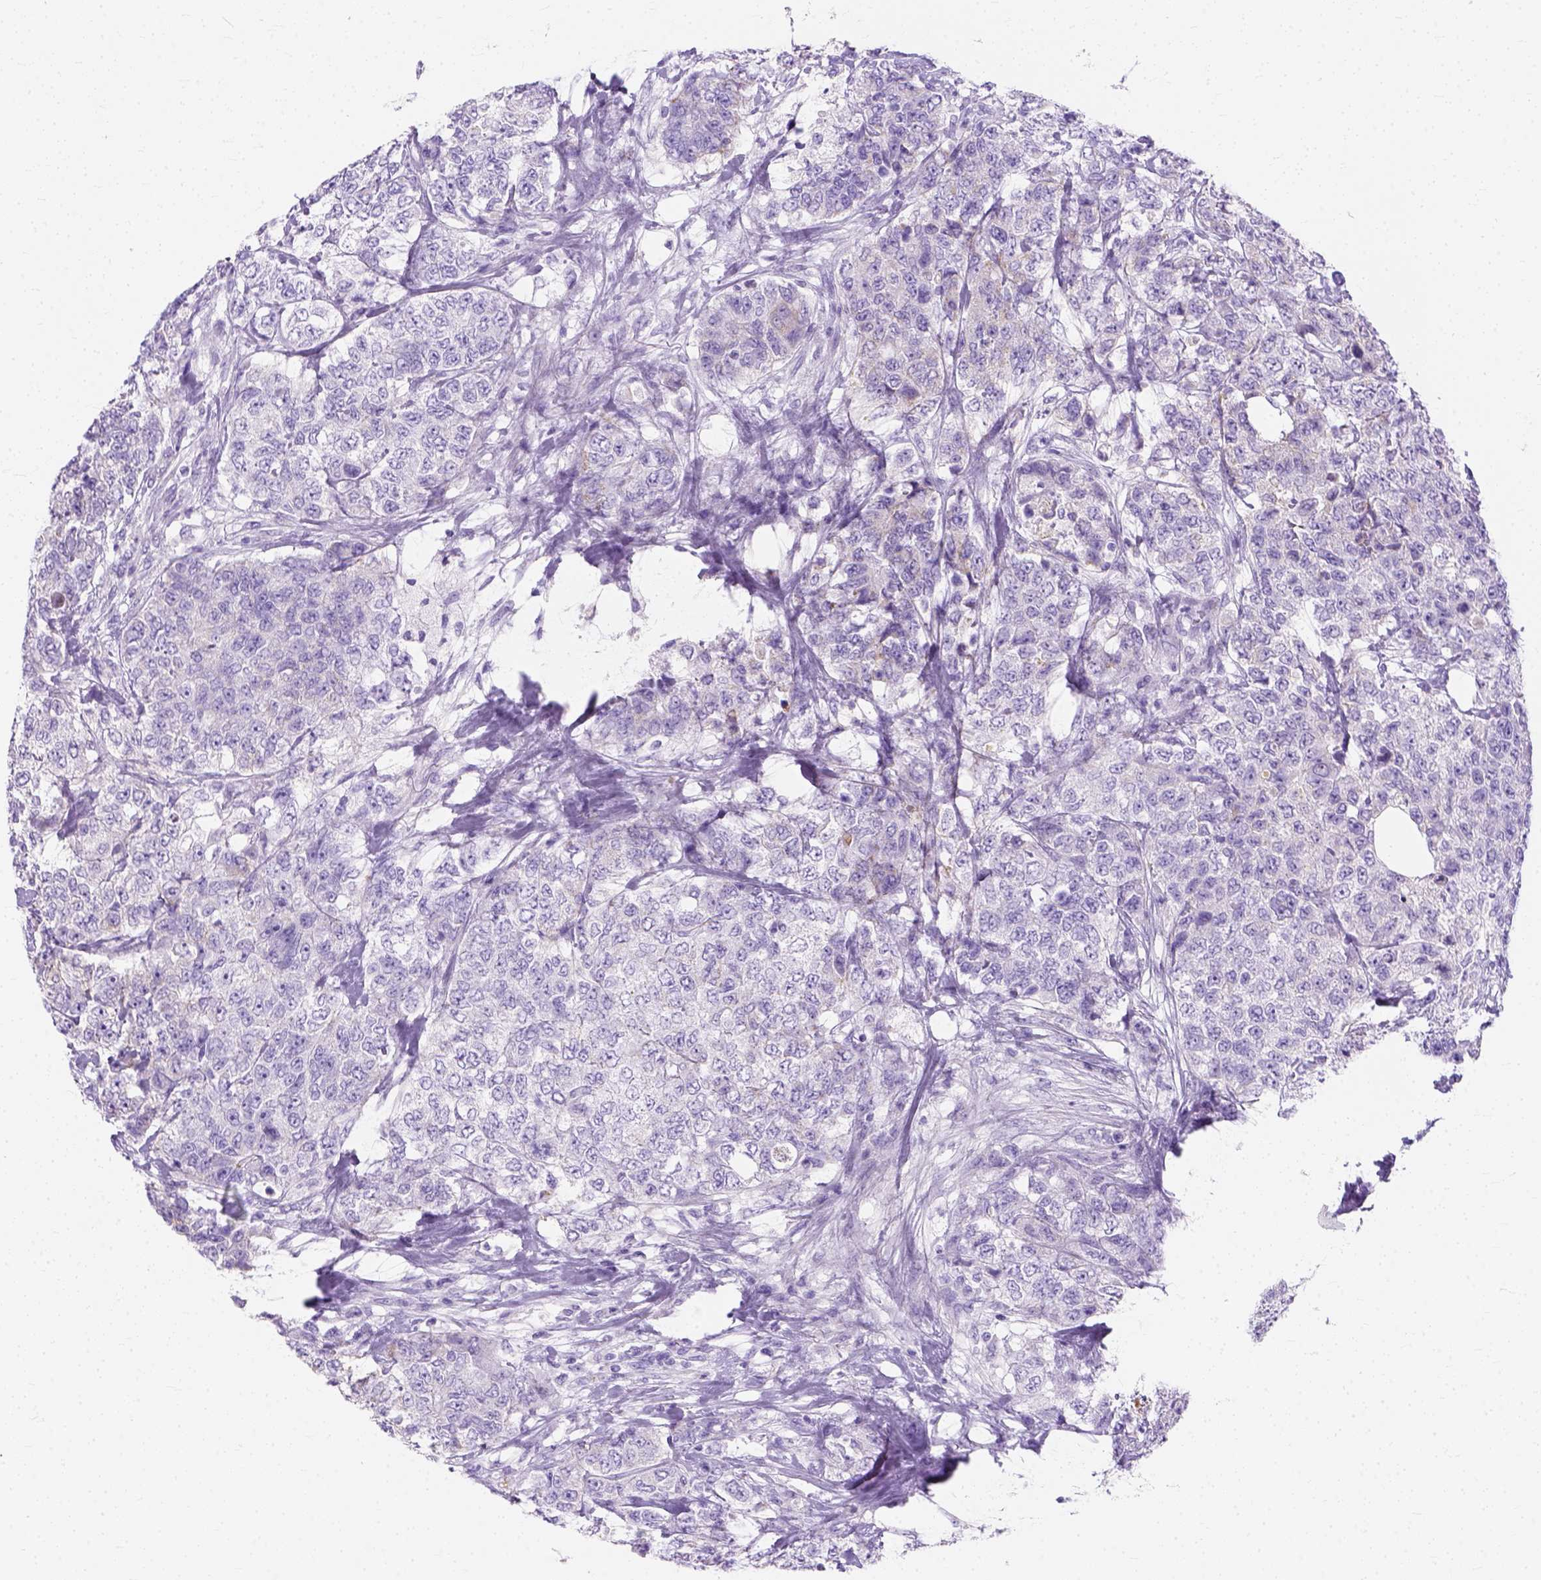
{"staining": {"intensity": "negative", "quantity": "none", "location": "none"}, "tissue": "urothelial cancer", "cell_type": "Tumor cells", "image_type": "cancer", "snomed": [{"axis": "morphology", "description": "Urothelial carcinoma, High grade"}, {"axis": "topography", "description": "Urinary bladder"}], "caption": "Micrograph shows no significant protein expression in tumor cells of high-grade urothelial carcinoma.", "gene": "MYH15", "patient": {"sex": "female", "age": 78}}